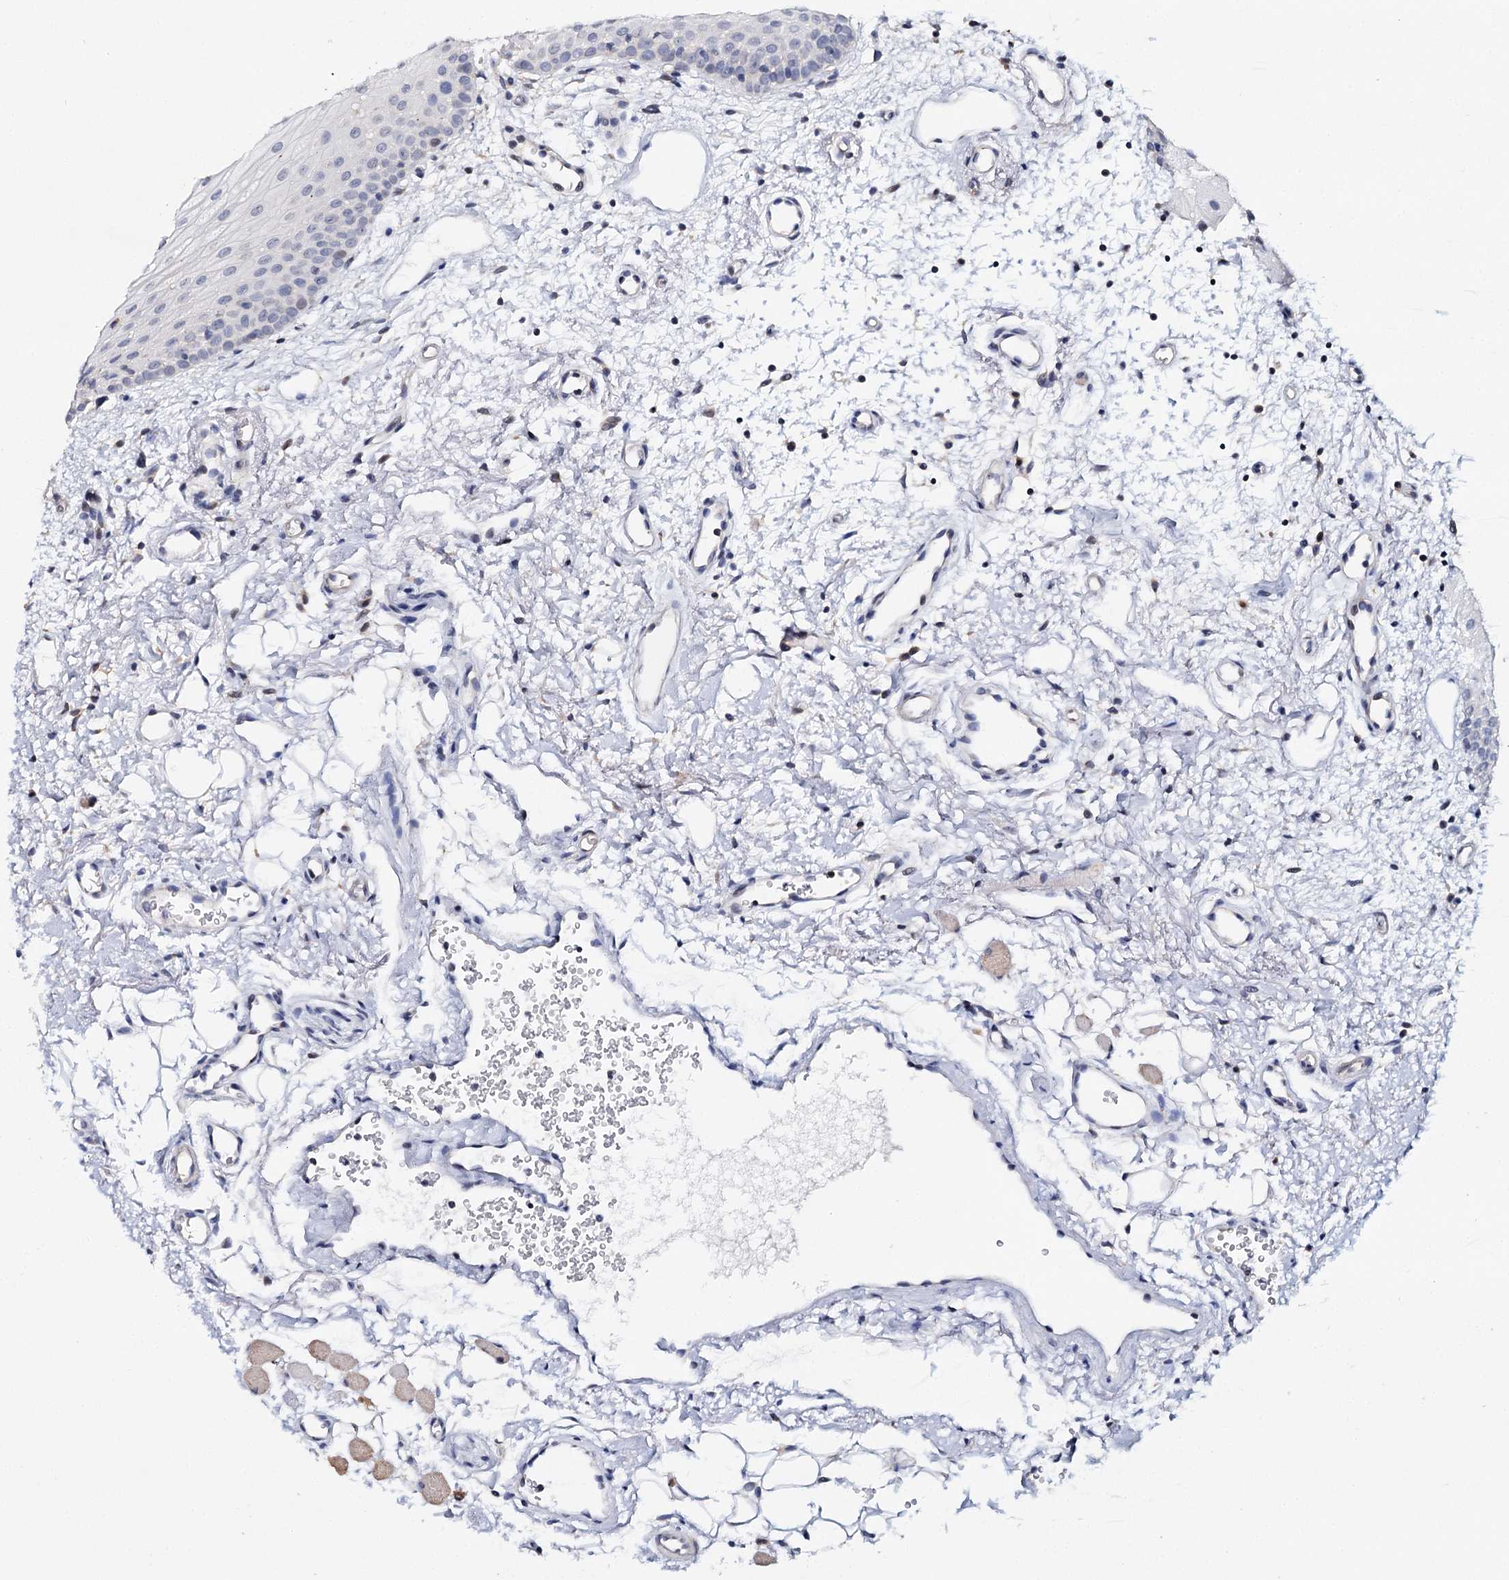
{"staining": {"intensity": "weak", "quantity": "<25%", "location": "nuclear"}, "tissue": "oral mucosa", "cell_type": "Squamous epithelial cells", "image_type": "normal", "snomed": [{"axis": "morphology", "description": "Normal tissue, NOS"}, {"axis": "morphology", "description": "Squamous cell carcinoma, NOS"}, {"axis": "topography", "description": "Oral tissue"}, {"axis": "topography", "description": "Head-Neck"}], "caption": "This is an immunohistochemistry (IHC) photomicrograph of normal oral mucosa. There is no positivity in squamous epithelial cells.", "gene": "CFAP46", "patient": {"sex": "male", "age": 68}}